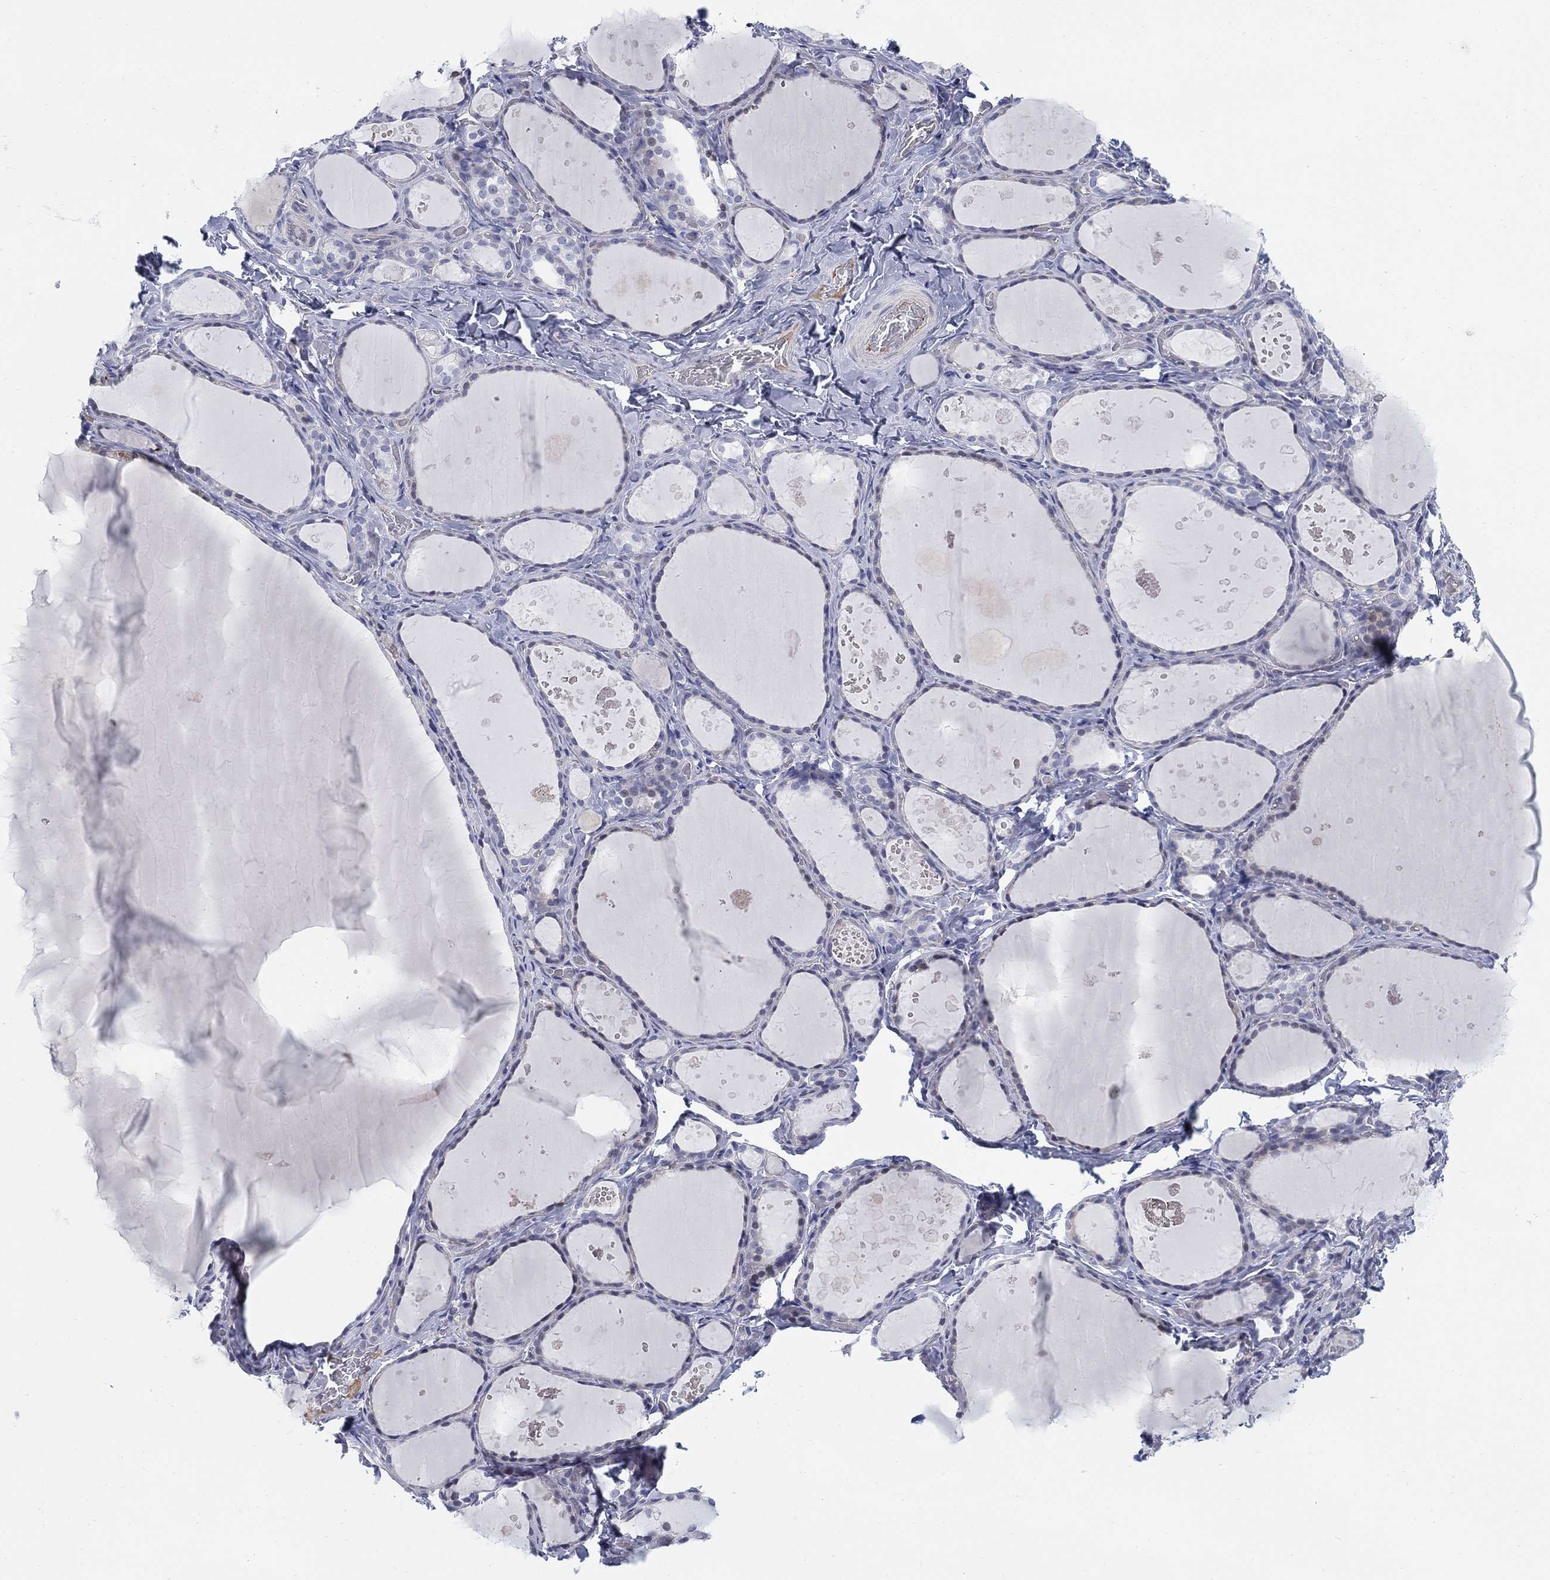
{"staining": {"intensity": "negative", "quantity": "none", "location": "none"}, "tissue": "thyroid gland", "cell_type": "Glandular cells", "image_type": "normal", "snomed": [{"axis": "morphology", "description": "Normal tissue, NOS"}, {"axis": "topography", "description": "Thyroid gland"}], "caption": "DAB immunohistochemical staining of benign human thyroid gland displays no significant staining in glandular cells.", "gene": "HEATR4", "patient": {"sex": "female", "age": 56}}